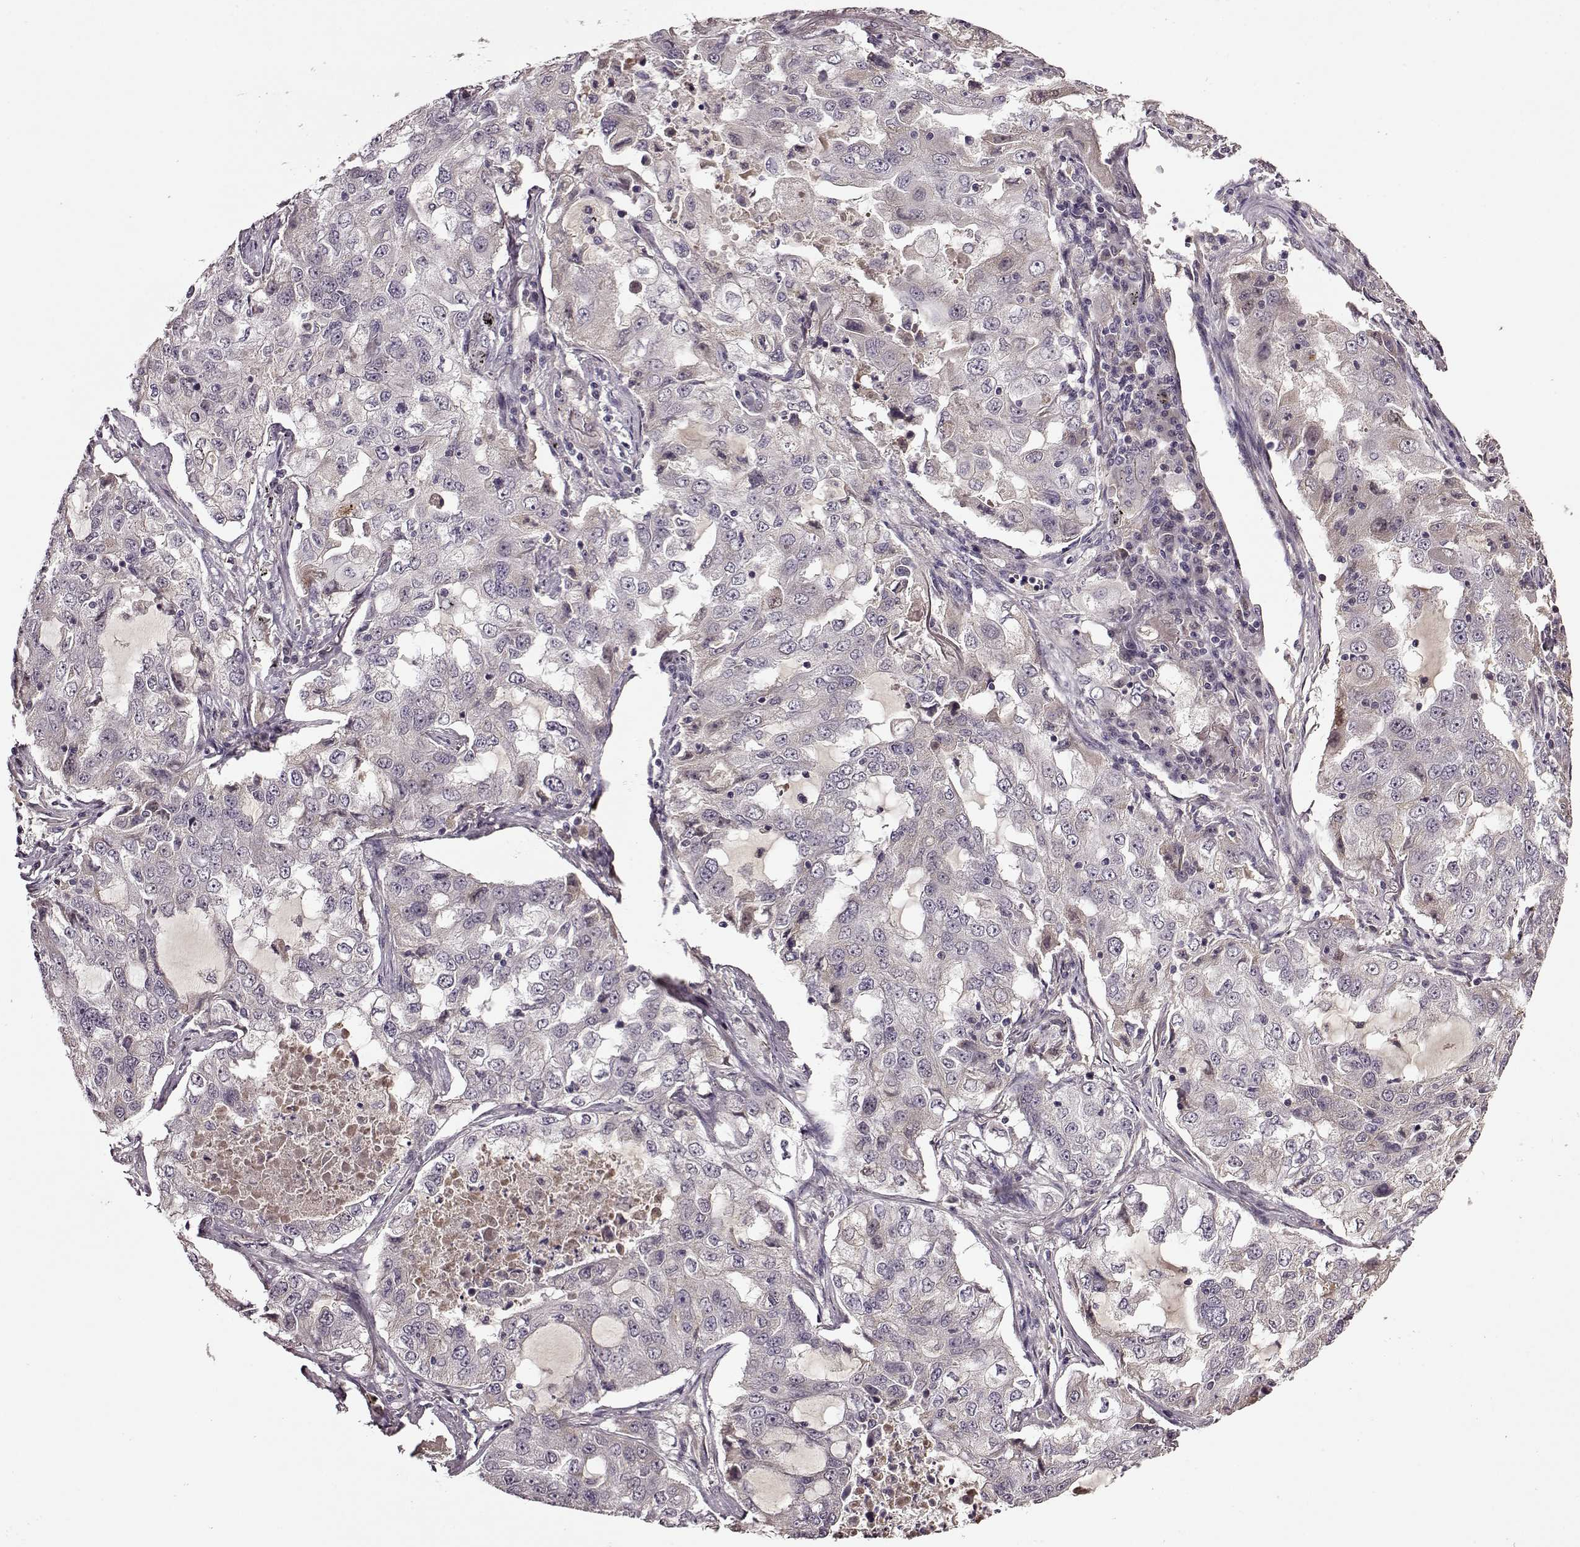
{"staining": {"intensity": "negative", "quantity": "none", "location": "none"}, "tissue": "lung cancer", "cell_type": "Tumor cells", "image_type": "cancer", "snomed": [{"axis": "morphology", "description": "Adenocarcinoma, NOS"}, {"axis": "topography", "description": "Lung"}], "caption": "Immunohistochemistry (IHC) histopathology image of lung adenocarcinoma stained for a protein (brown), which reveals no staining in tumor cells.", "gene": "MAIP1", "patient": {"sex": "female", "age": 61}}